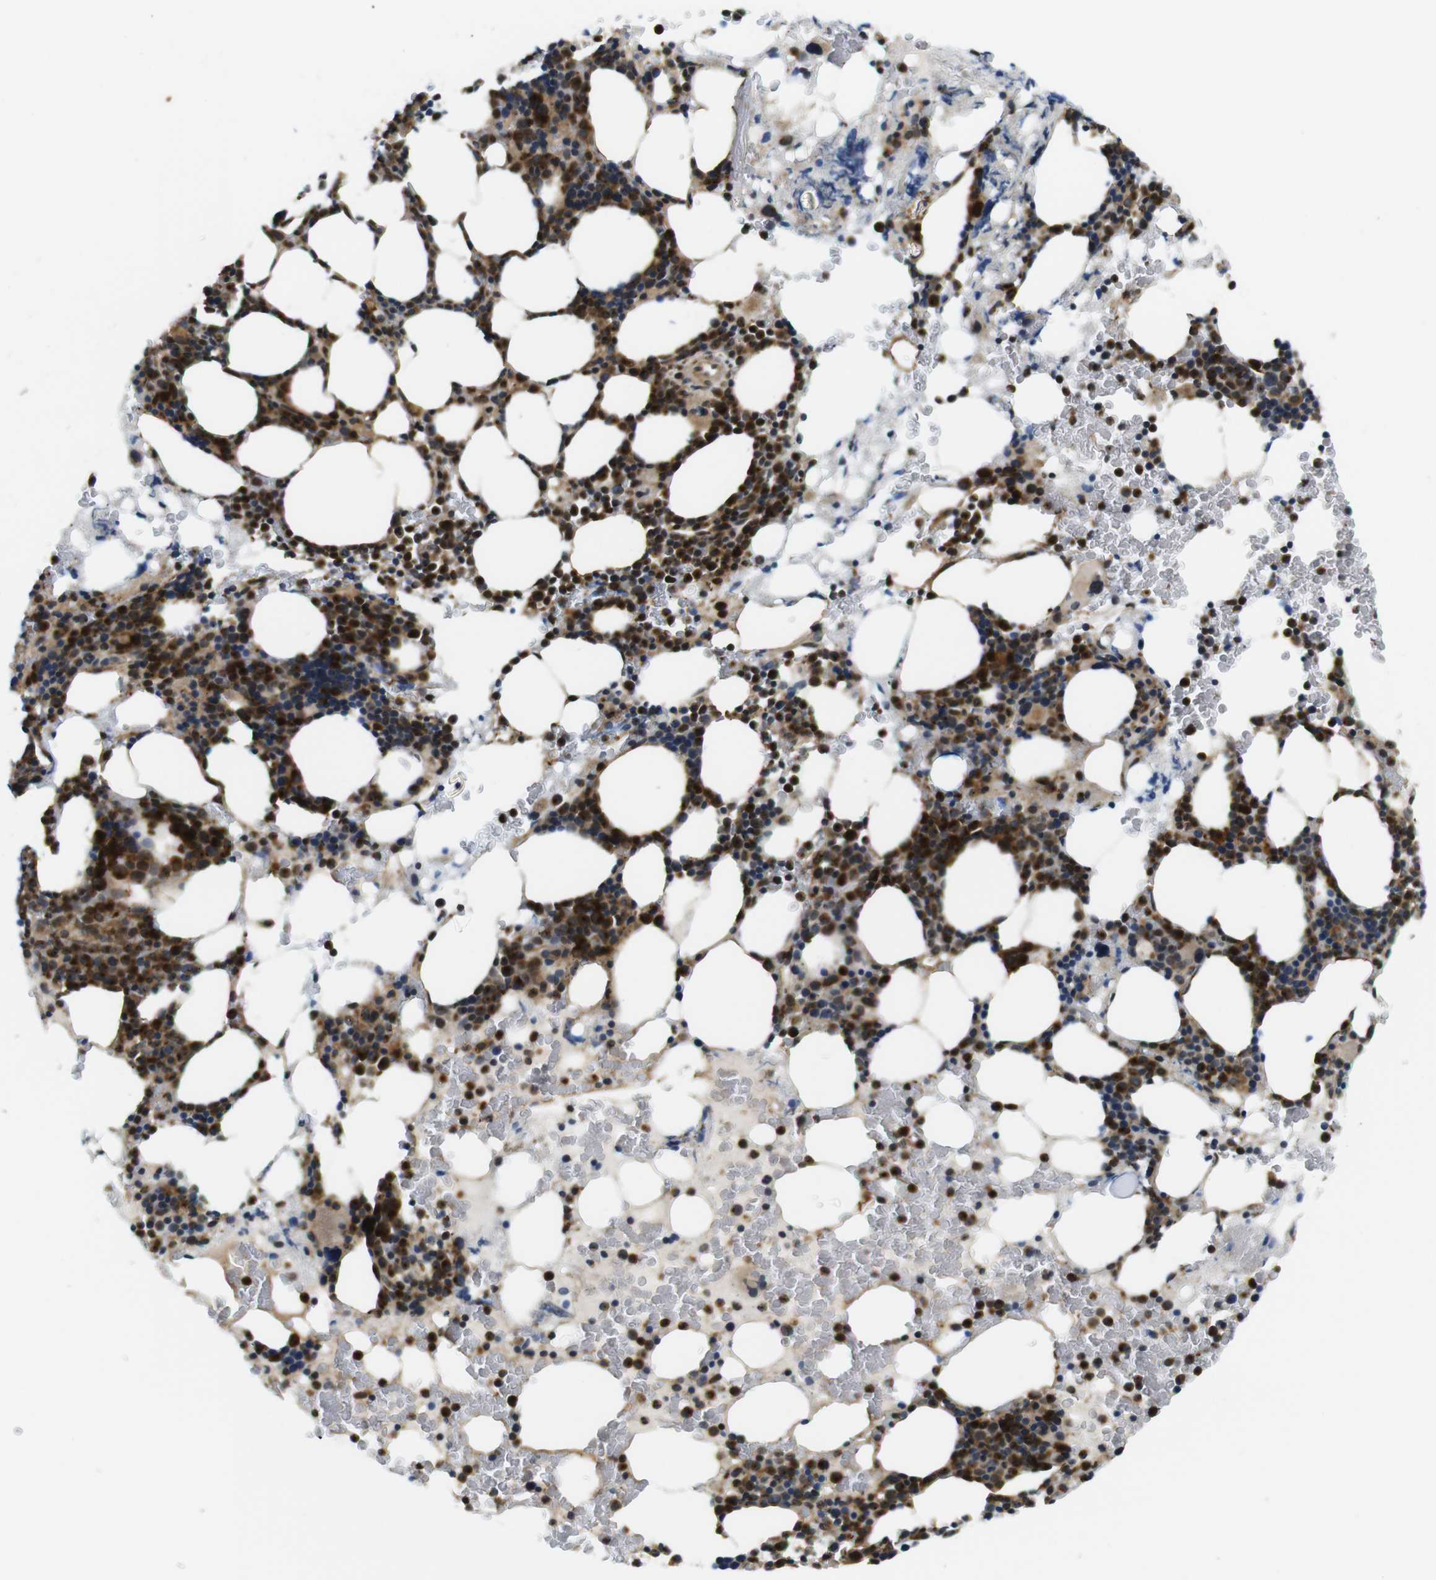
{"staining": {"intensity": "strong", "quantity": ">75%", "location": "cytoplasmic/membranous,nuclear"}, "tissue": "bone marrow", "cell_type": "Hematopoietic cells", "image_type": "normal", "snomed": [{"axis": "morphology", "description": "Normal tissue, NOS"}, {"axis": "morphology", "description": "Inflammation, NOS"}, {"axis": "topography", "description": "Bone marrow"}], "caption": "A high-resolution image shows immunohistochemistry staining of normal bone marrow, which reveals strong cytoplasmic/membranous,nuclear staining in about >75% of hematopoietic cells. Using DAB (brown) and hematoxylin (blue) stains, captured at high magnification using brightfield microscopy.", "gene": "ZDHHC3", "patient": {"sex": "female", "age": 84}}